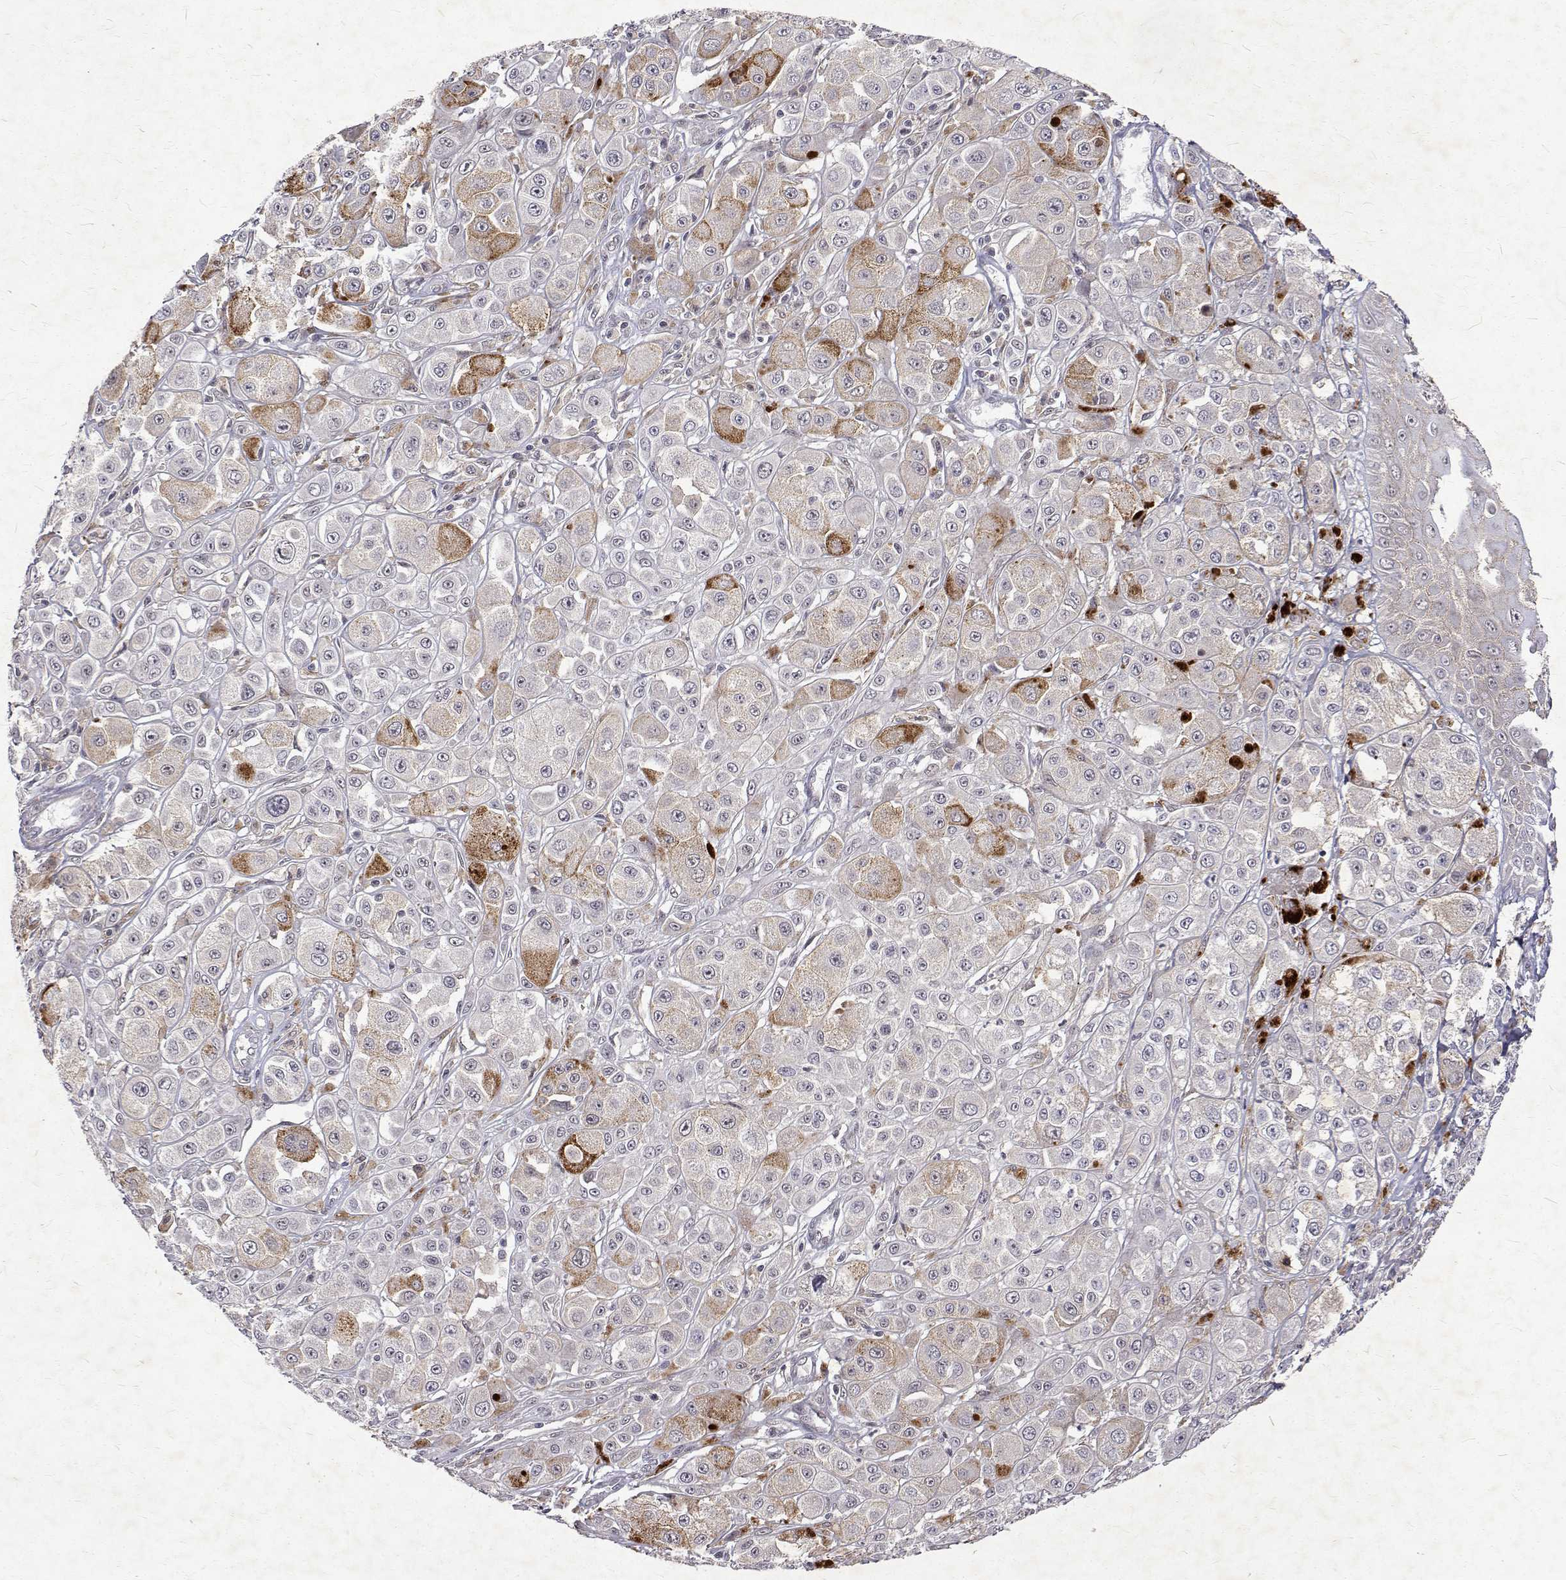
{"staining": {"intensity": "negative", "quantity": "none", "location": "none"}, "tissue": "melanoma", "cell_type": "Tumor cells", "image_type": "cancer", "snomed": [{"axis": "morphology", "description": "Malignant melanoma, NOS"}, {"axis": "topography", "description": "Skin"}], "caption": "Tumor cells show no significant protein positivity in malignant melanoma.", "gene": "ALKBH8", "patient": {"sex": "male", "age": 67}}